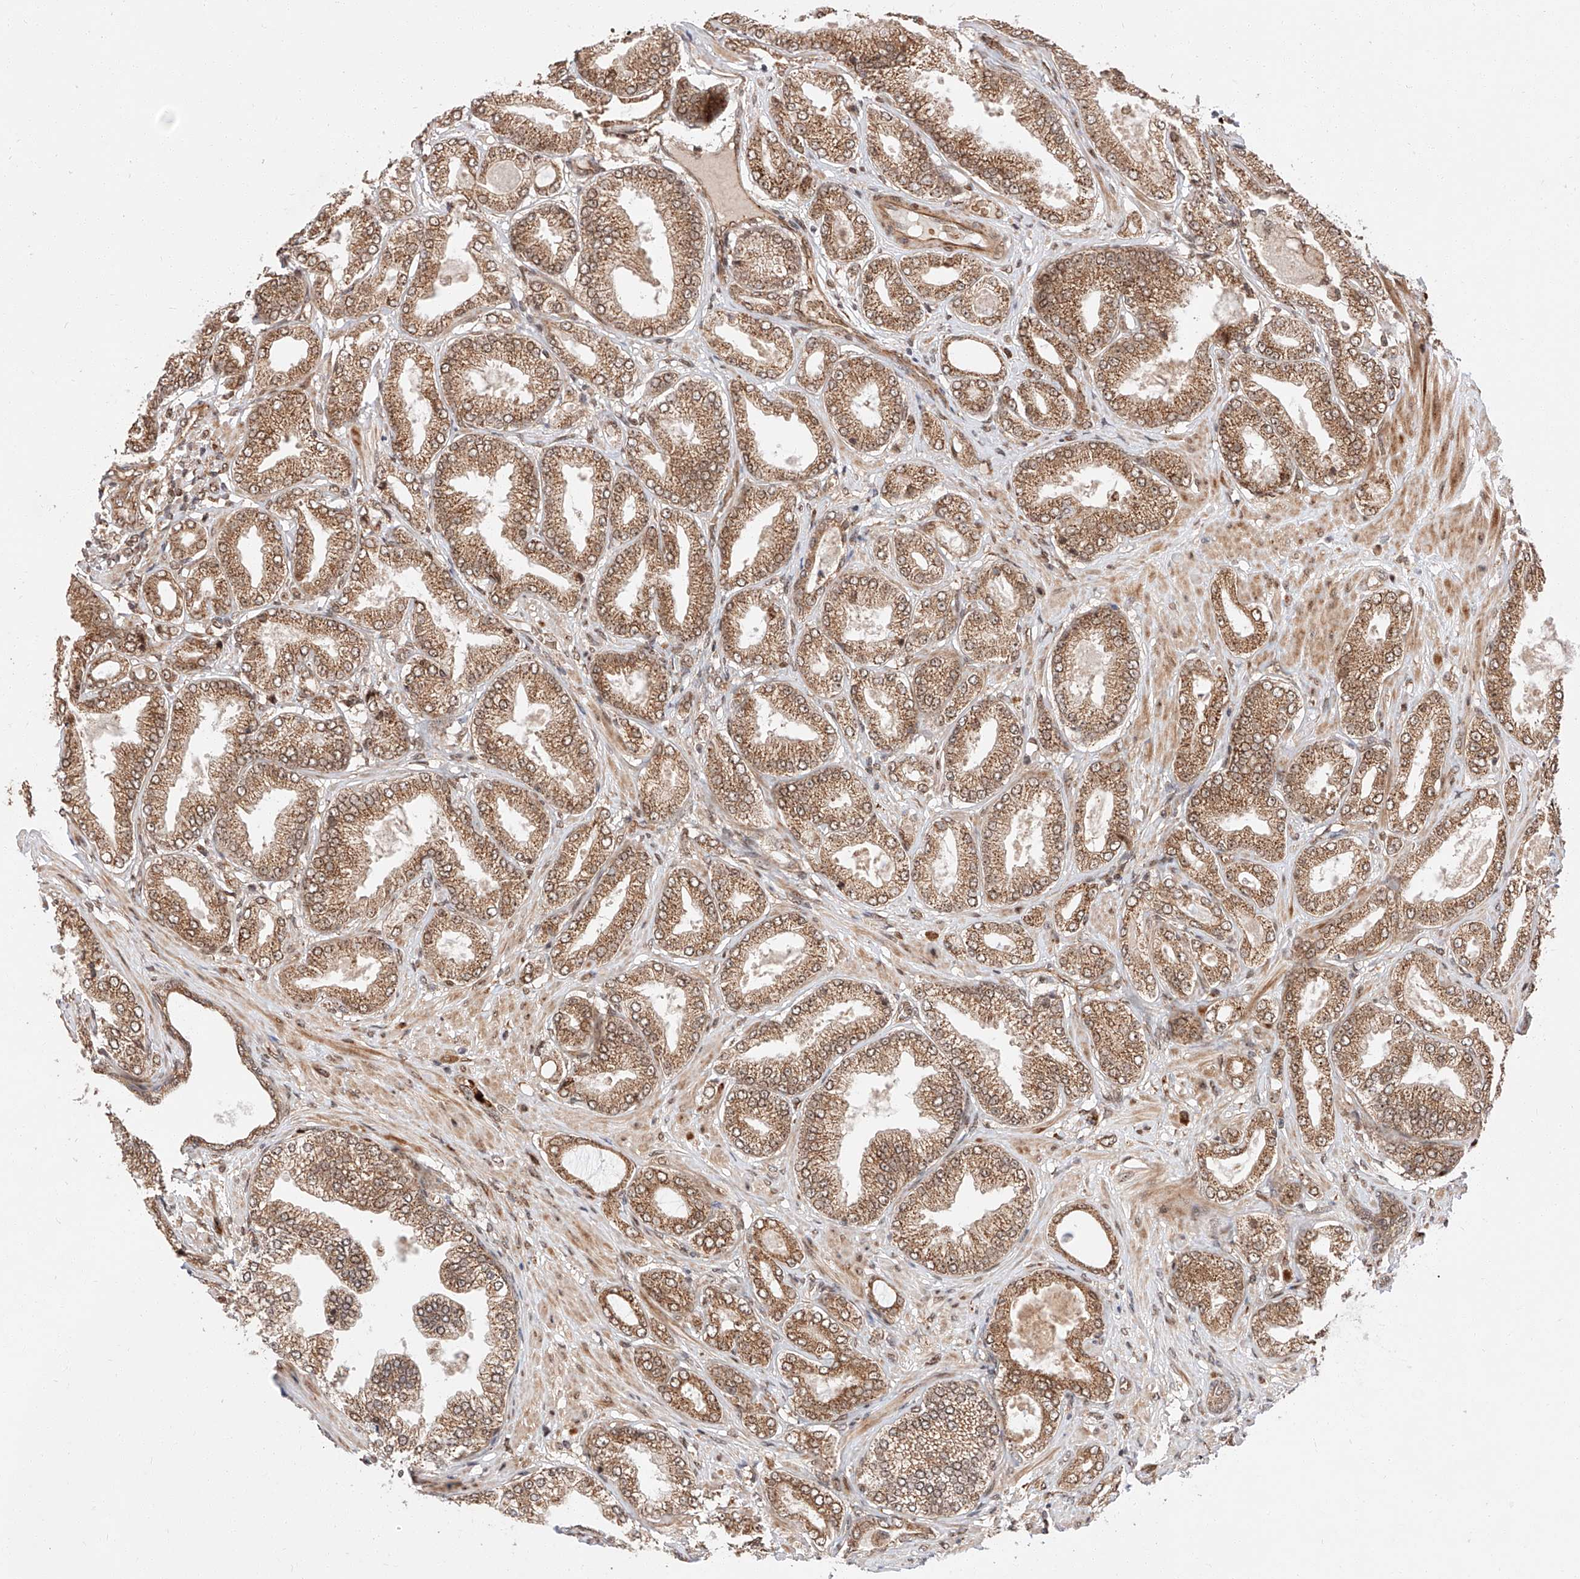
{"staining": {"intensity": "moderate", "quantity": ">75%", "location": "cytoplasmic/membranous,nuclear"}, "tissue": "prostate cancer", "cell_type": "Tumor cells", "image_type": "cancer", "snomed": [{"axis": "morphology", "description": "Adenocarcinoma, Low grade"}, {"axis": "topography", "description": "Prostate"}], "caption": "Immunohistochemistry photomicrograph of neoplastic tissue: prostate cancer (adenocarcinoma (low-grade)) stained using immunohistochemistry reveals medium levels of moderate protein expression localized specifically in the cytoplasmic/membranous and nuclear of tumor cells, appearing as a cytoplasmic/membranous and nuclear brown color.", "gene": "THTPA", "patient": {"sex": "male", "age": 63}}